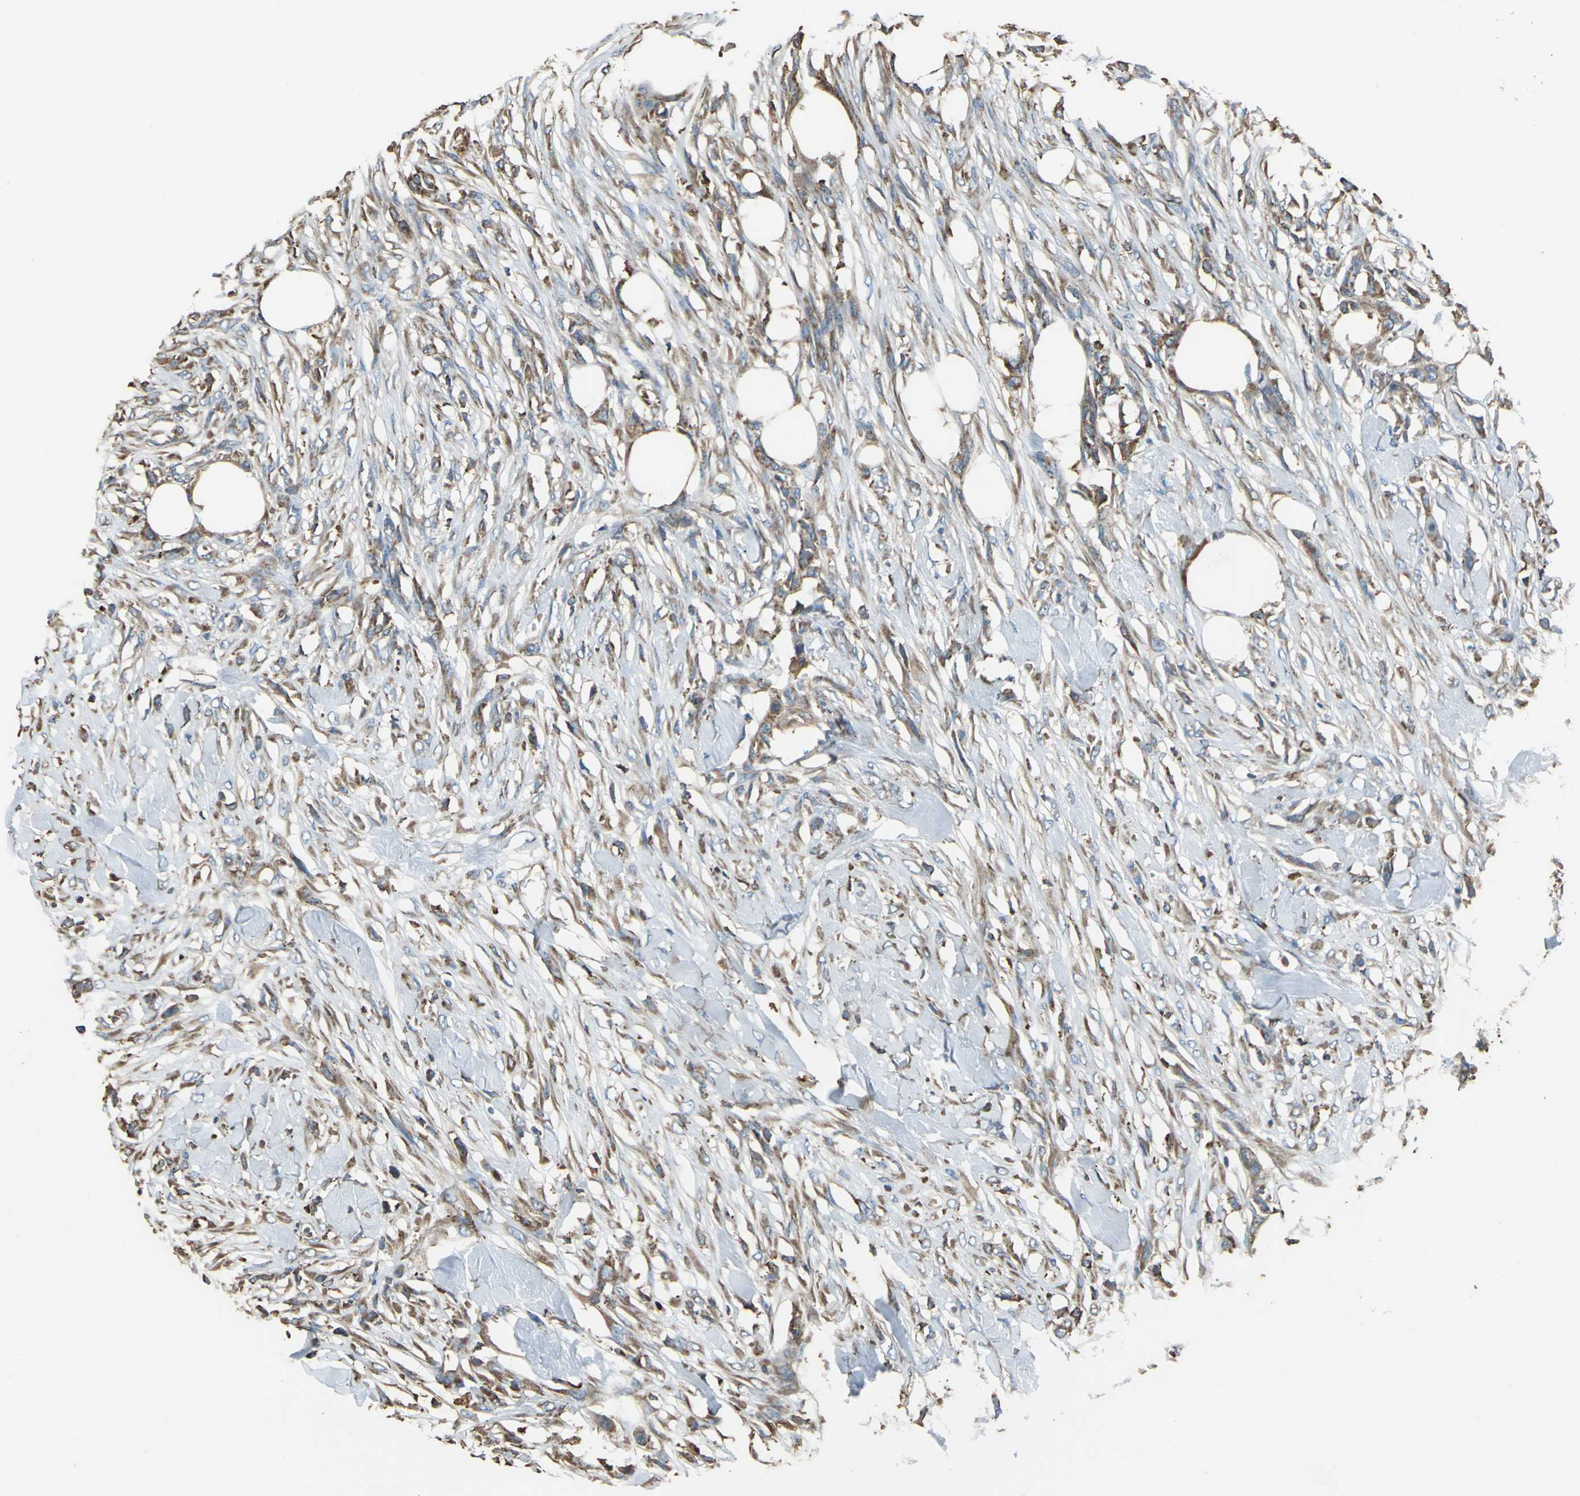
{"staining": {"intensity": "moderate", "quantity": ">75%", "location": "cytoplasmic/membranous"}, "tissue": "skin cancer", "cell_type": "Tumor cells", "image_type": "cancer", "snomed": [{"axis": "morphology", "description": "Normal tissue, NOS"}, {"axis": "morphology", "description": "Squamous cell carcinoma, NOS"}, {"axis": "topography", "description": "Skin"}], "caption": "A micrograph of skin cancer stained for a protein exhibits moderate cytoplasmic/membranous brown staining in tumor cells.", "gene": "GPANK1", "patient": {"sex": "female", "age": 59}}